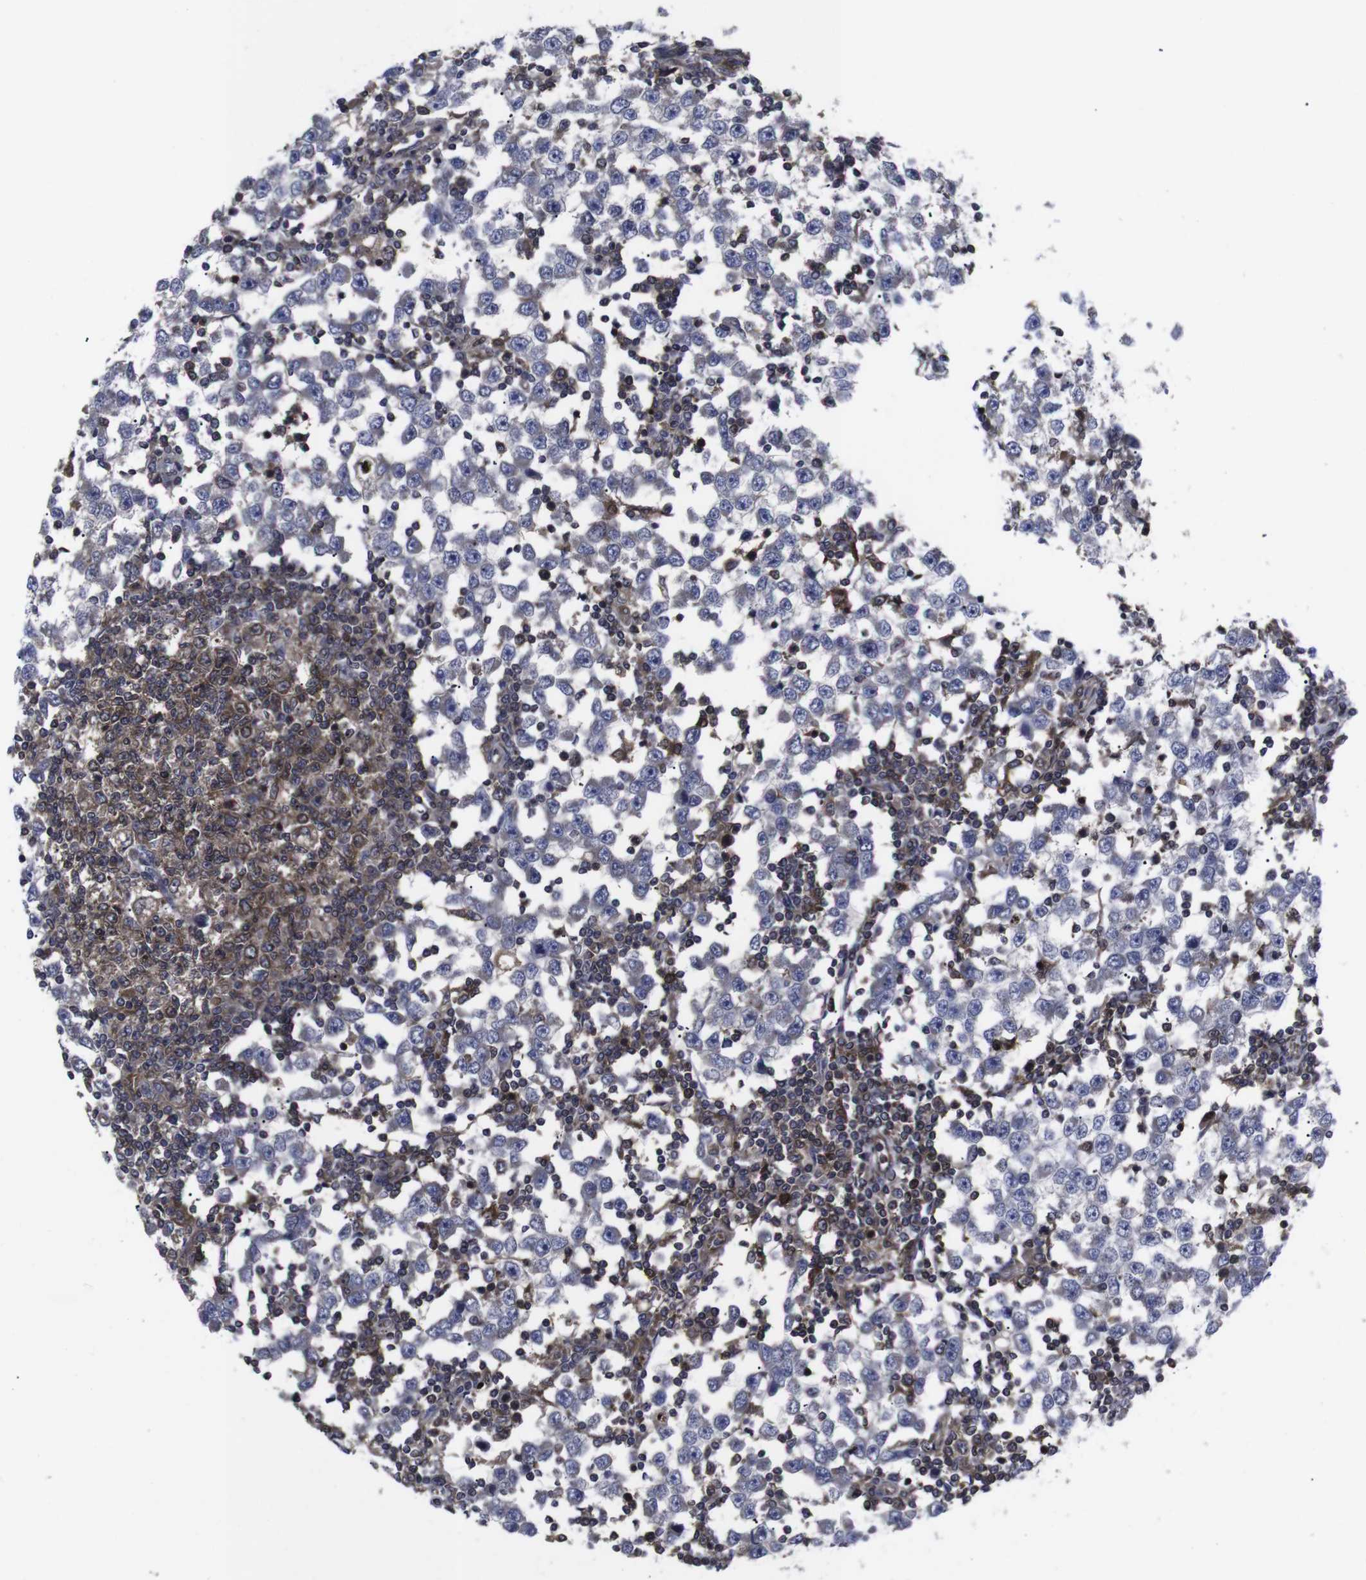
{"staining": {"intensity": "negative", "quantity": "none", "location": "none"}, "tissue": "testis cancer", "cell_type": "Tumor cells", "image_type": "cancer", "snomed": [{"axis": "morphology", "description": "Seminoma, NOS"}, {"axis": "topography", "description": "Testis"}], "caption": "Photomicrograph shows no protein expression in tumor cells of testis cancer (seminoma) tissue.", "gene": "HPRT1", "patient": {"sex": "male", "age": 65}}